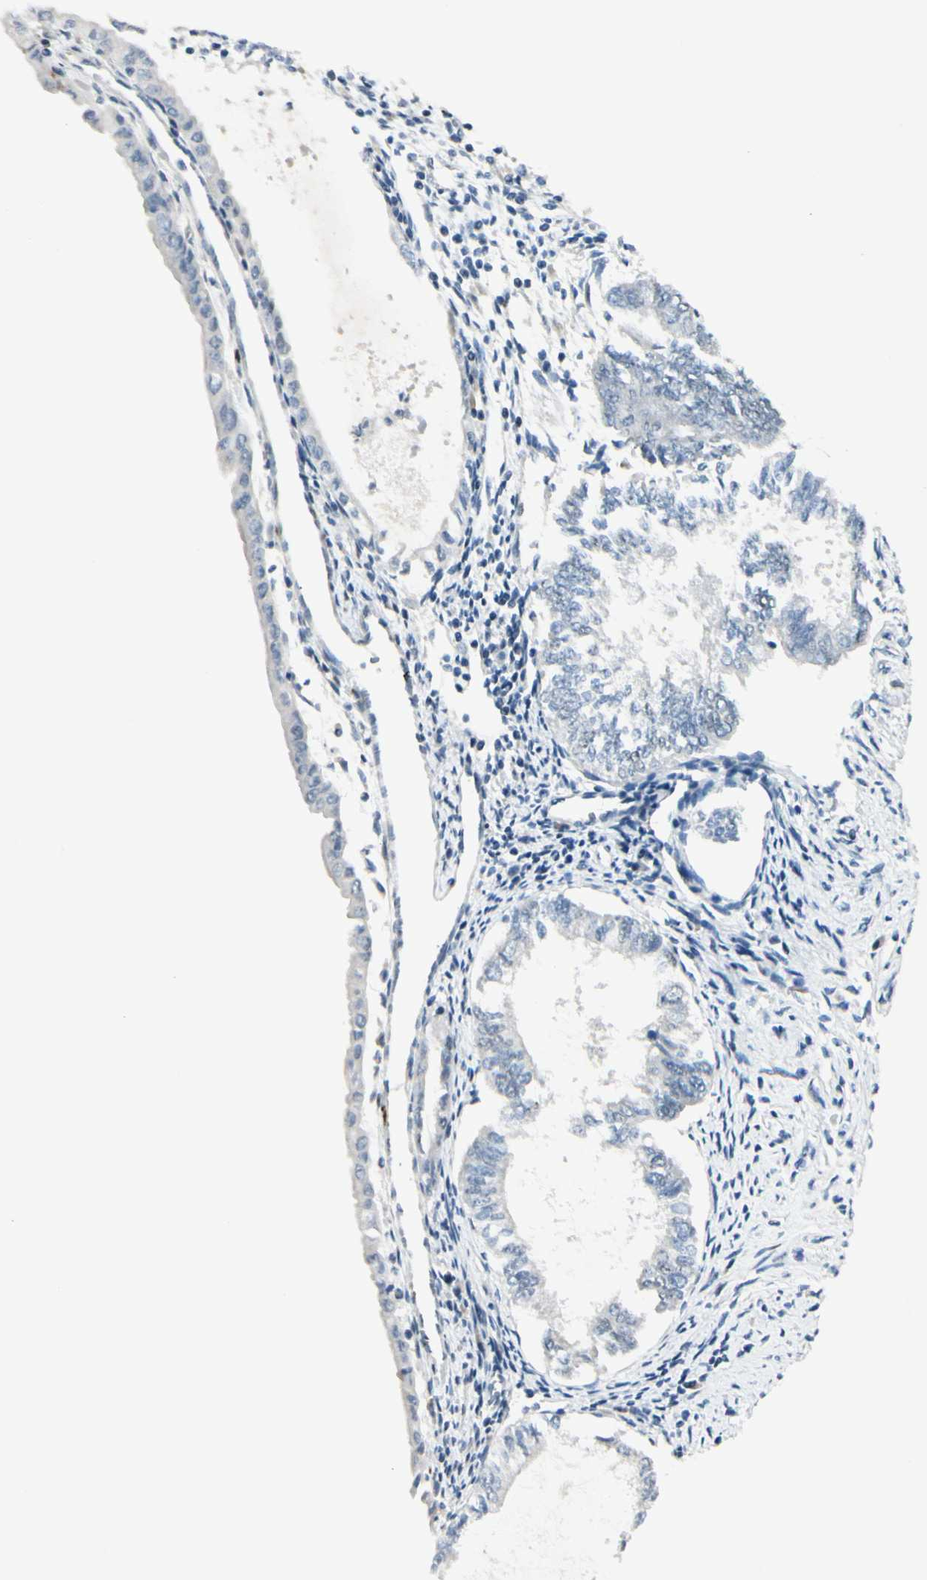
{"staining": {"intensity": "negative", "quantity": "none", "location": "none"}, "tissue": "endometrial cancer", "cell_type": "Tumor cells", "image_type": "cancer", "snomed": [{"axis": "morphology", "description": "Adenocarcinoma, NOS"}, {"axis": "topography", "description": "Endometrium"}], "caption": "The immunohistochemistry (IHC) micrograph has no significant positivity in tumor cells of endometrial adenocarcinoma tissue.", "gene": "B4GALNT1", "patient": {"sex": "female", "age": 86}}